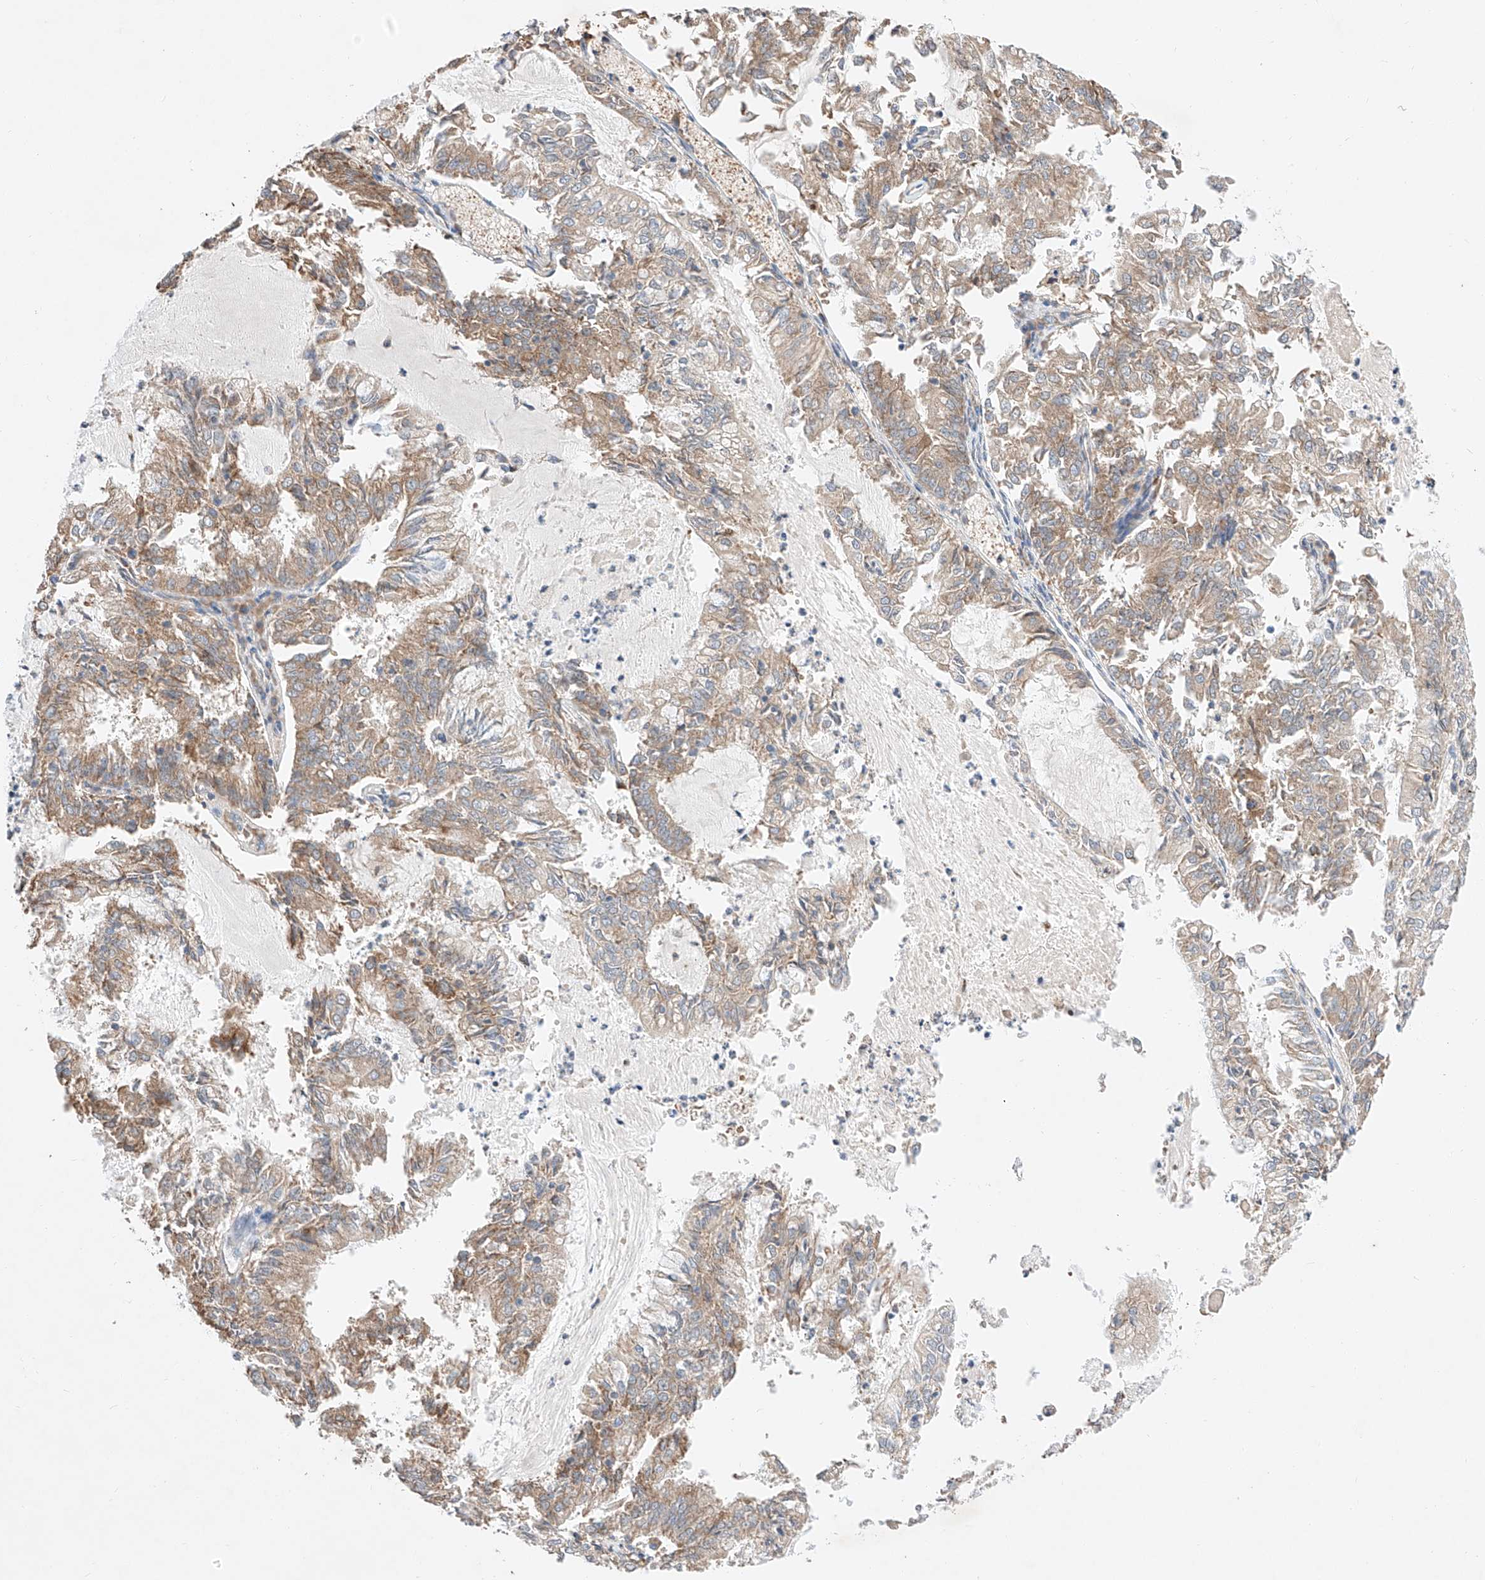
{"staining": {"intensity": "moderate", "quantity": "25%-75%", "location": "cytoplasmic/membranous"}, "tissue": "endometrial cancer", "cell_type": "Tumor cells", "image_type": "cancer", "snomed": [{"axis": "morphology", "description": "Adenocarcinoma, NOS"}, {"axis": "topography", "description": "Endometrium"}], "caption": "Adenocarcinoma (endometrial) tissue displays moderate cytoplasmic/membranous positivity in approximately 25%-75% of tumor cells (DAB IHC with brightfield microscopy, high magnification).", "gene": "C6orf118", "patient": {"sex": "female", "age": 57}}